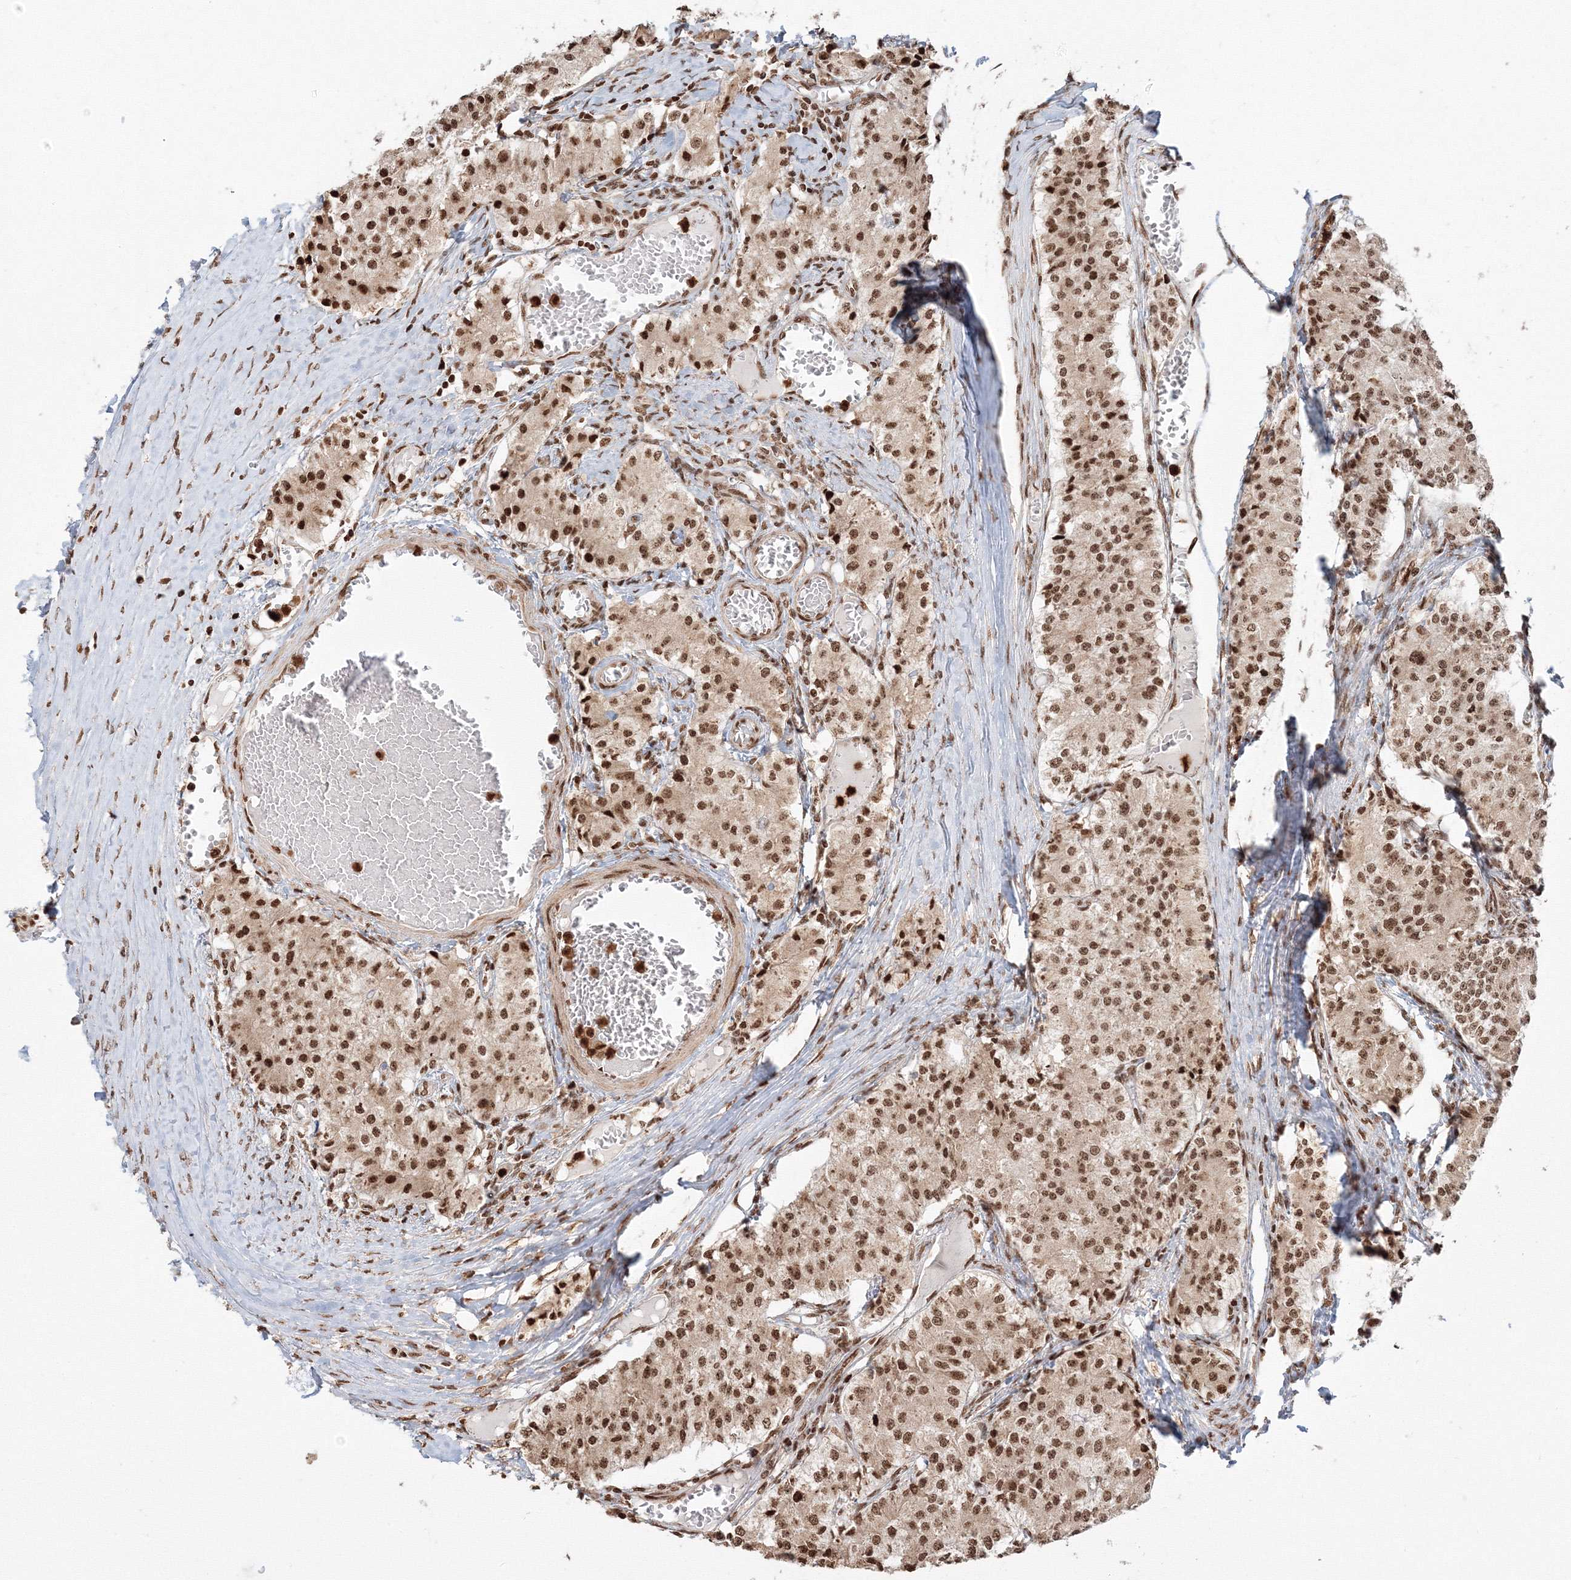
{"staining": {"intensity": "moderate", "quantity": ">75%", "location": "nuclear"}, "tissue": "carcinoid", "cell_type": "Tumor cells", "image_type": "cancer", "snomed": [{"axis": "morphology", "description": "Carcinoid, malignant, NOS"}, {"axis": "topography", "description": "Colon"}], "caption": "The micrograph shows staining of carcinoid, revealing moderate nuclear protein staining (brown color) within tumor cells. (Brightfield microscopy of DAB IHC at high magnification).", "gene": "KIF20A", "patient": {"sex": "female", "age": 52}}